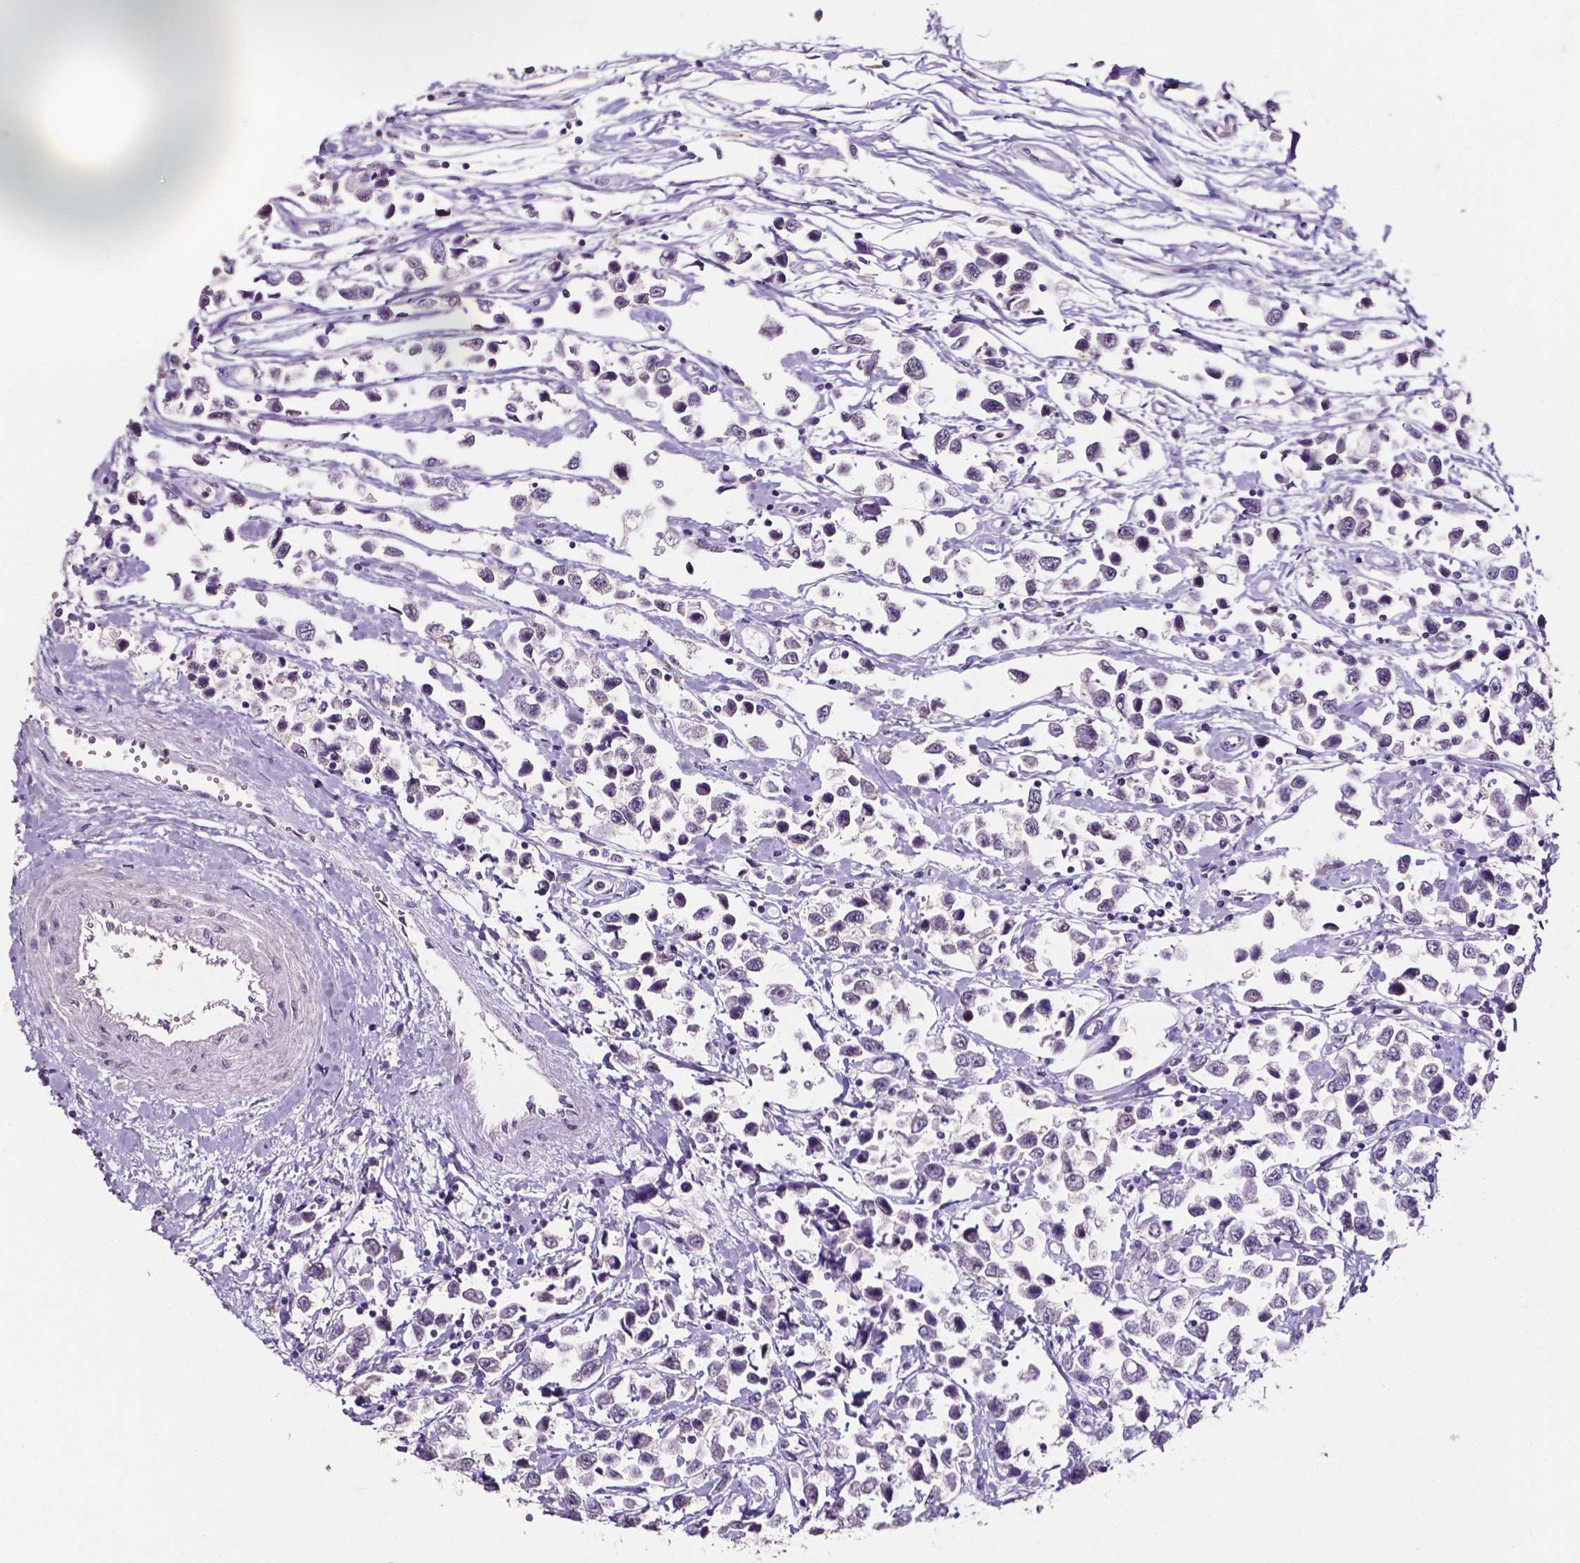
{"staining": {"intensity": "negative", "quantity": "none", "location": "none"}, "tissue": "testis cancer", "cell_type": "Tumor cells", "image_type": "cancer", "snomed": [{"axis": "morphology", "description": "Seminoma, NOS"}, {"axis": "topography", "description": "Testis"}], "caption": "DAB (3,3'-diaminobenzidine) immunohistochemical staining of human testis seminoma demonstrates no significant positivity in tumor cells. (Stains: DAB immunohistochemistry with hematoxylin counter stain, Microscopy: brightfield microscopy at high magnification).", "gene": "PSAT1", "patient": {"sex": "male", "age": 34}}